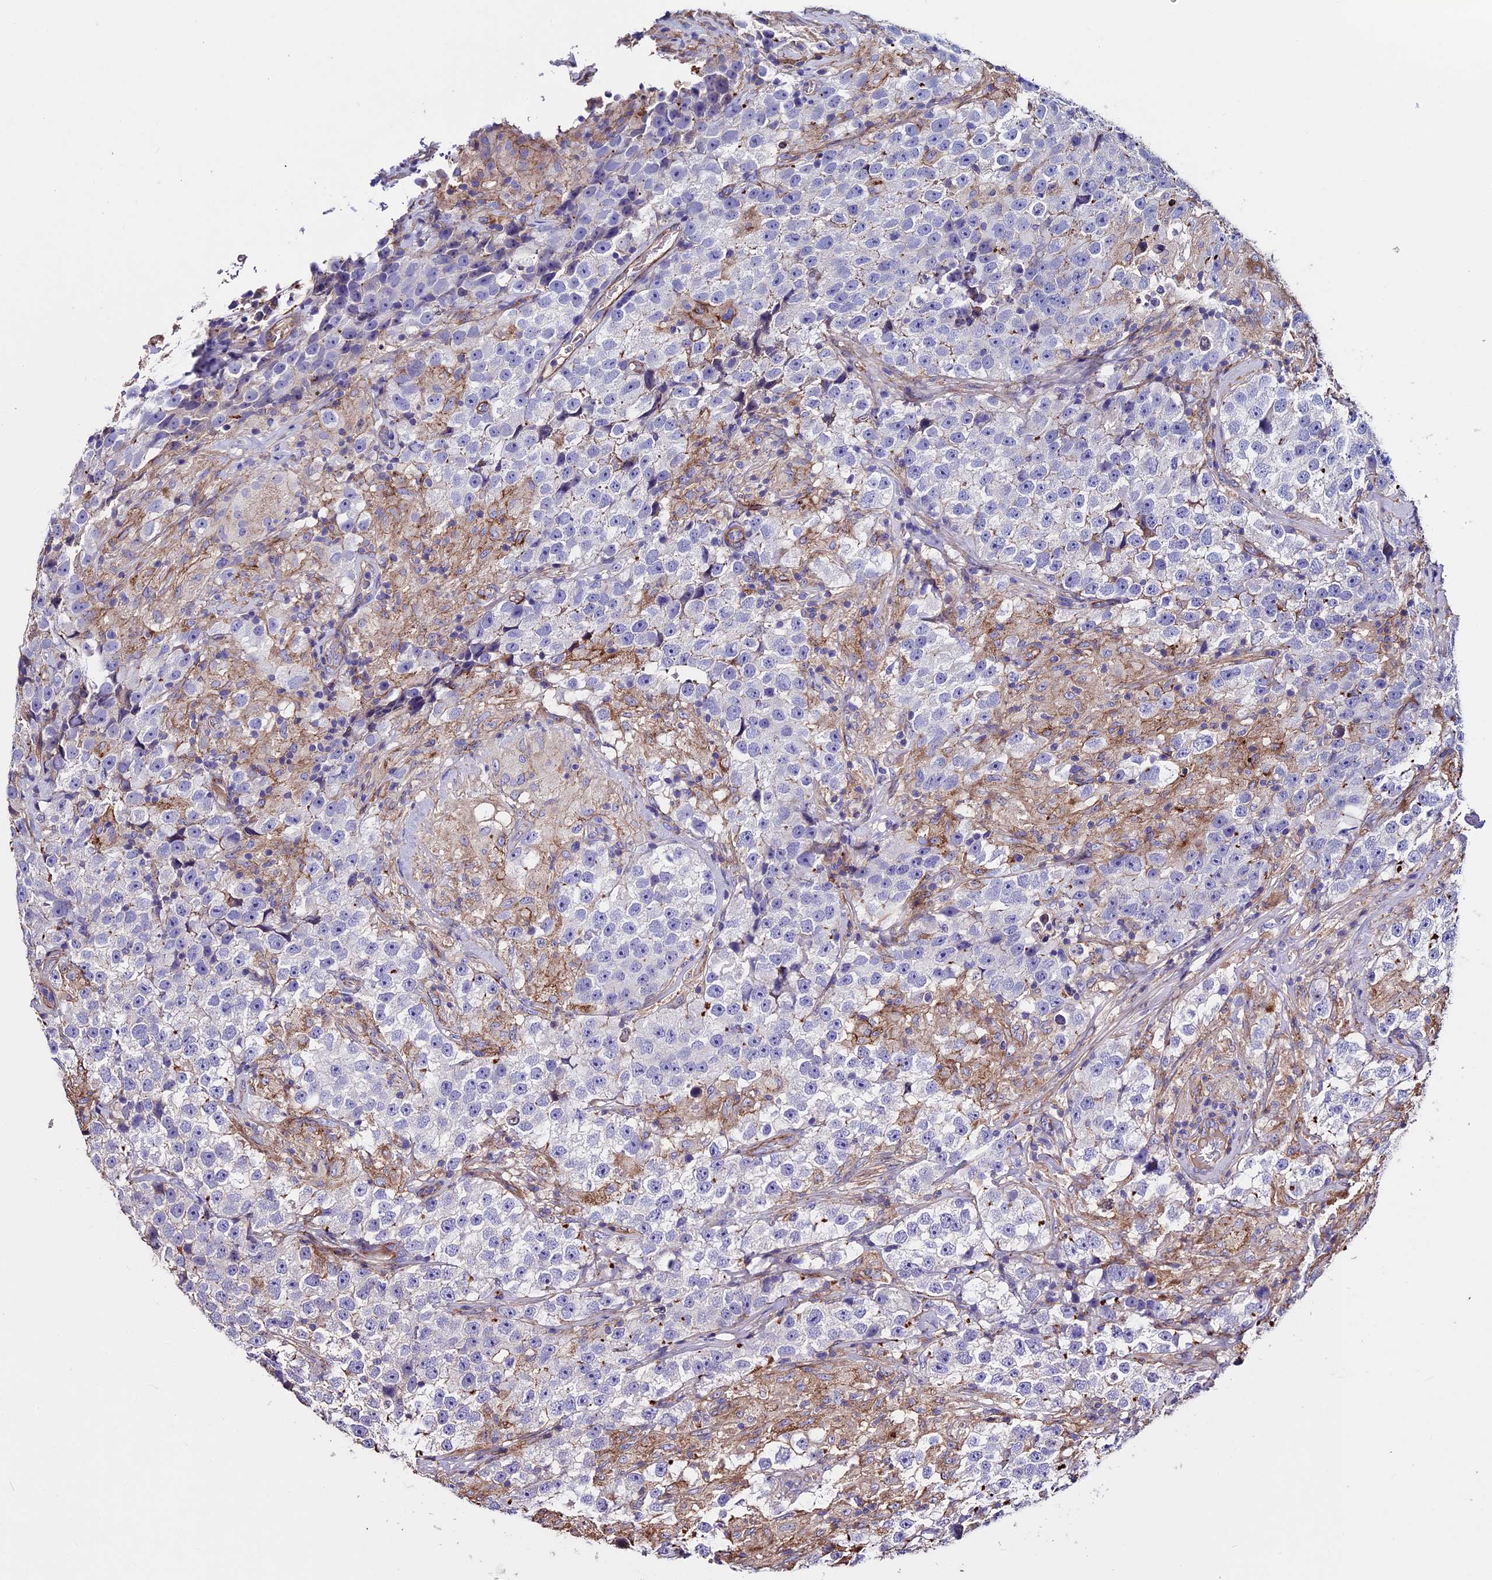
{"staining": {"intensity": "negative", "quantity": "none", "location": "none"}, "tissue": "testis cancer", "cell_type": "Tumor cells", "image_type": "cancer", "snomed": [{"axis": "morphology", "description": "Seminoma, NOS"}, {"axis": "topography", "description": "Testis"}], "caption": "Immunohistochemical staining of human testis cancer exhibits no significant expression in tumor cells.", "gene": "EVA1B", "patient": {"sex": "male", "age": 46}}